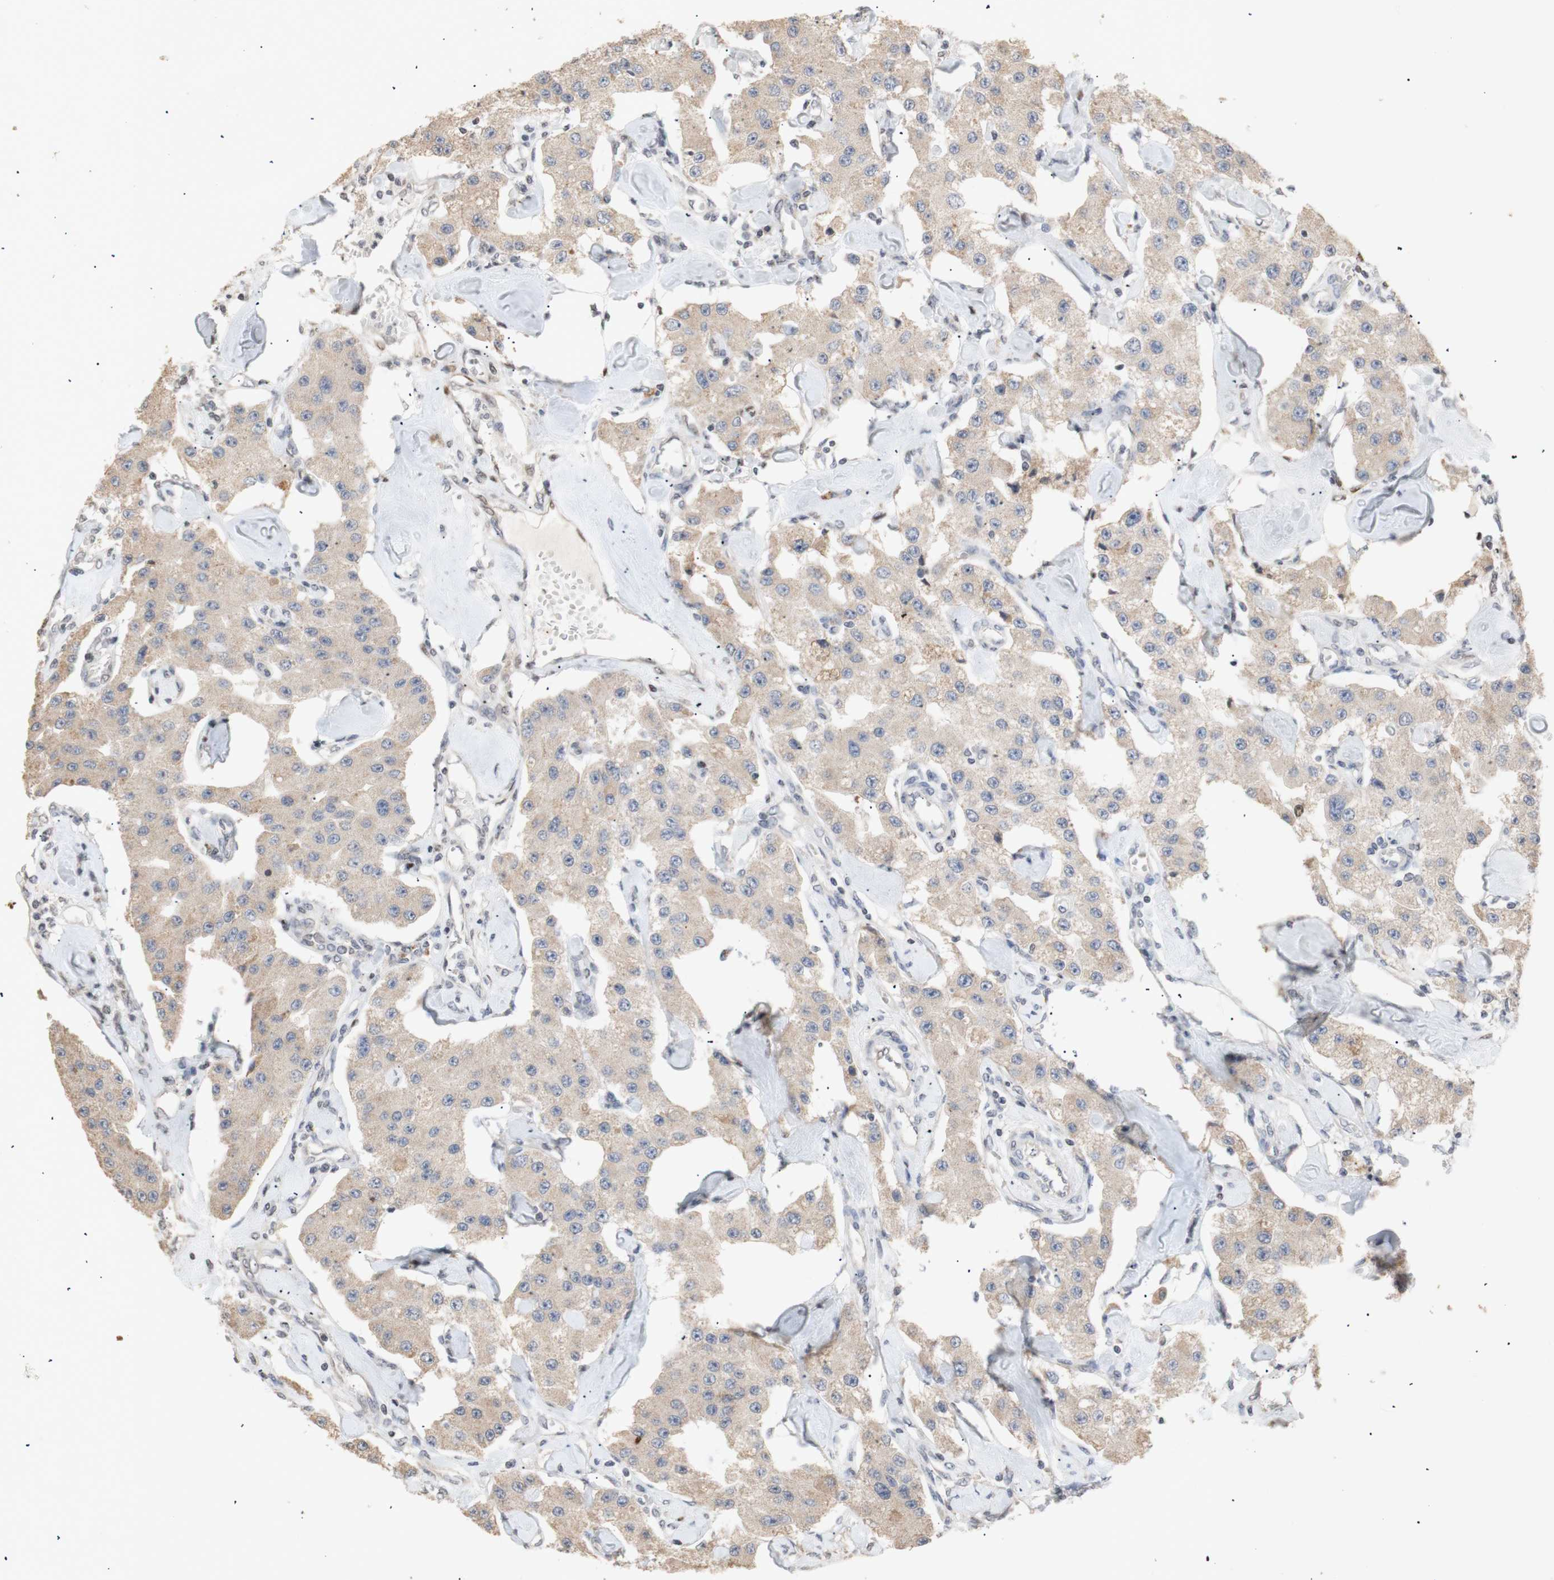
{"staining": {"intensity": "weak", "quantity": ">75%", "location": "cytoplasmic/membranous"}, "tissue": "carcinoid", "cell_type": "Tumor cells", "image_type": "cancer", "snomed": [{"axis": "morphology", "description": "Carcinoid, malignant, NOS"}, {"axis": "topography", "description": "Pancreas"}], "caption": "Human malignant carcinoid stained for a protein (brown) demonstrates weak cytoplasmic/membranous positive positivity in about >75% of tumor cells.", "gene": "FOSB", "patient": {"sex": "male", "age": 41}}